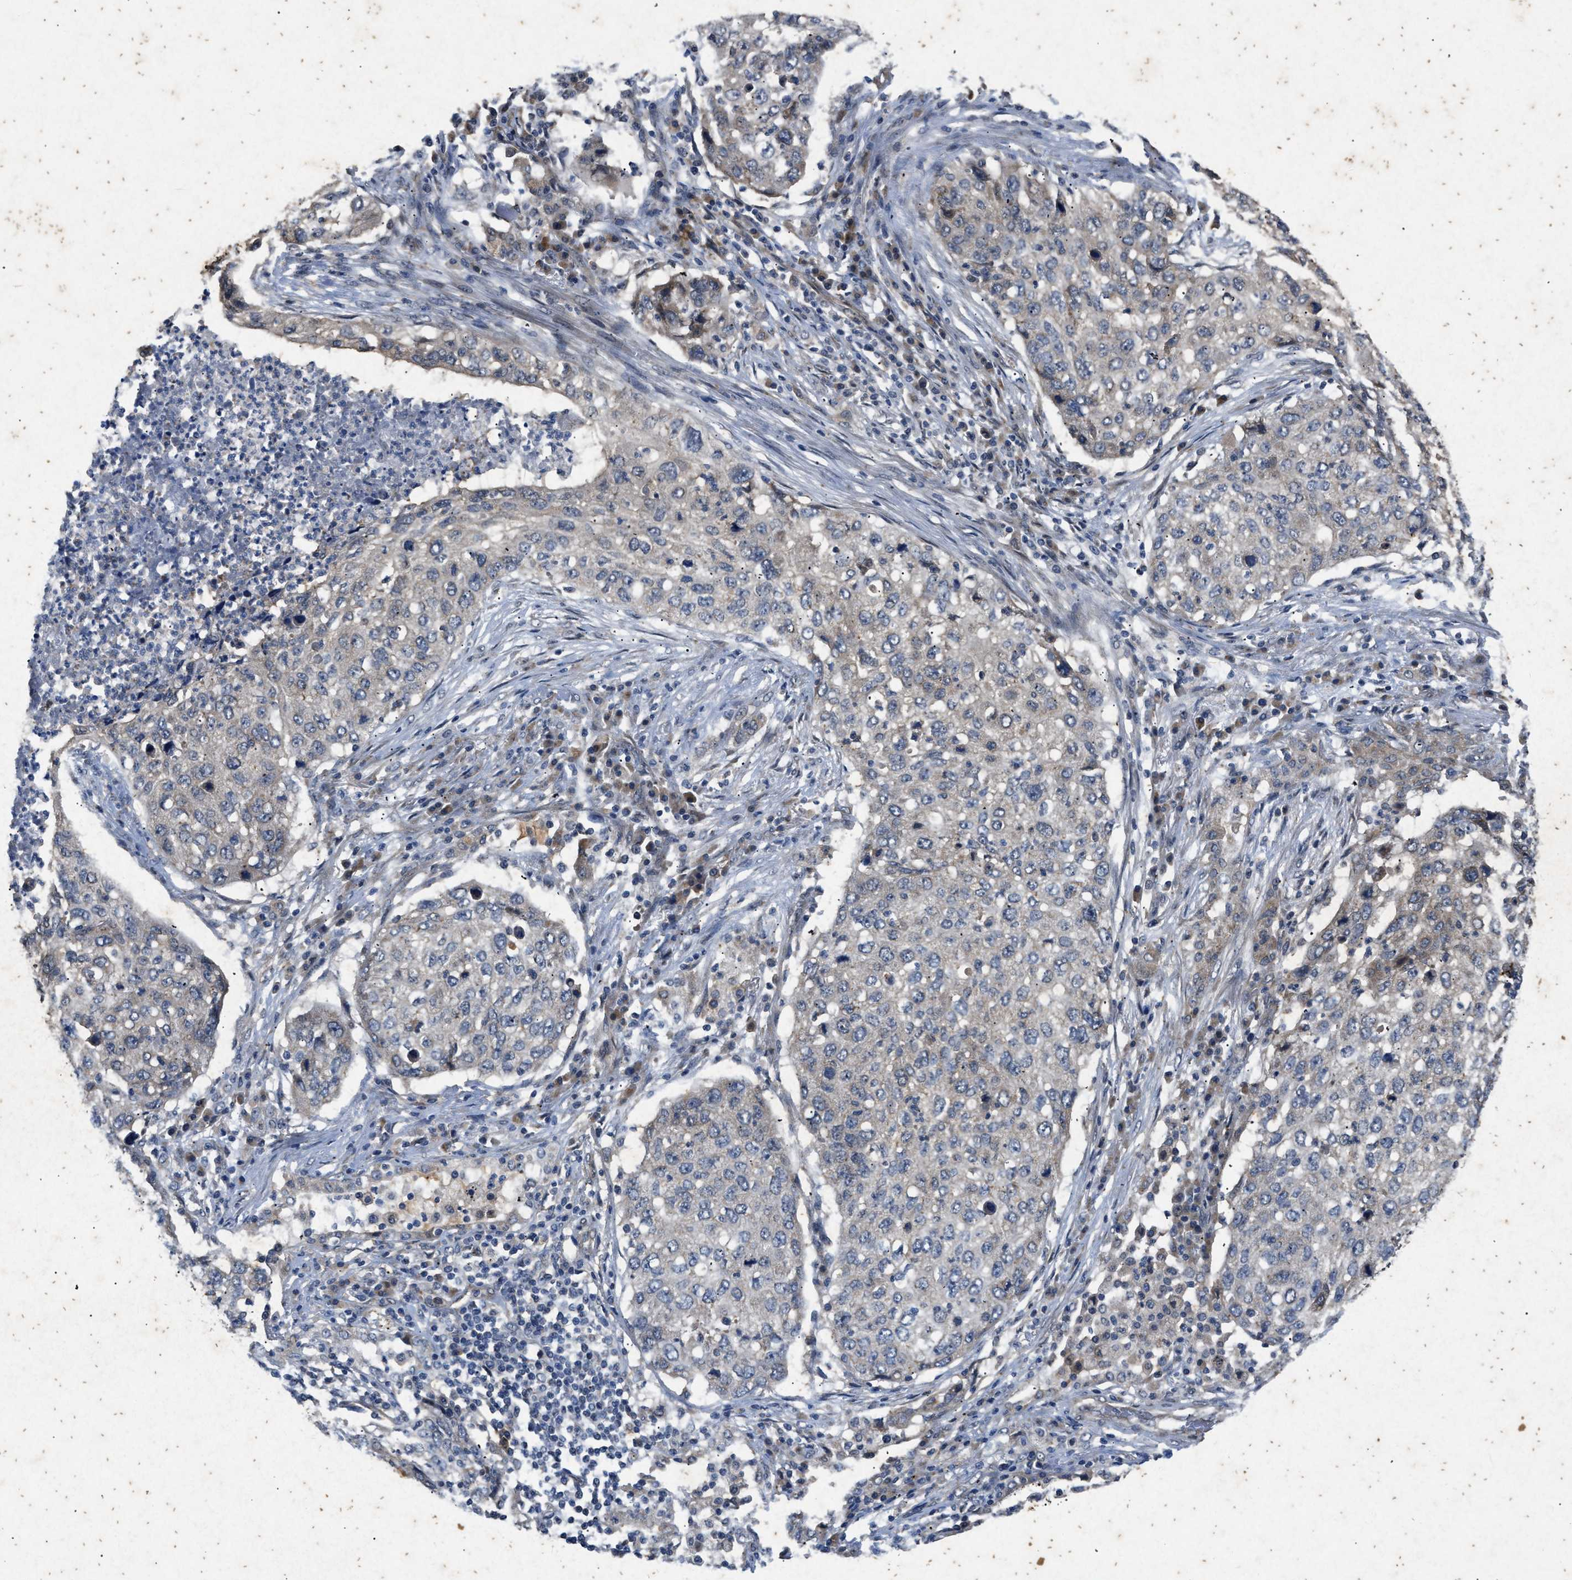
{"staining": {"intensity": "negative", "quantity": "none", "location": "none"}, "tissue": "lung cancer", "cell_type": "Tumor cells", "image_type": "cancer", "snomed": [{"axis": "morphology", "description": "Squamous cell carcinoma, NOS"}, {"axis": "topography", "description": "Lung"}], "caption": "A high-resolution image shows IHC staining of squamous cell carcinoma (lung), which demonstrates no significant positivity in tumor cells. (Brightfield microscopy of DAB (3,3'-diaminobenzidine) IHC at high magnification).", "gene": "PRKG2", "patient": {"sex": "female", "age": 63}}